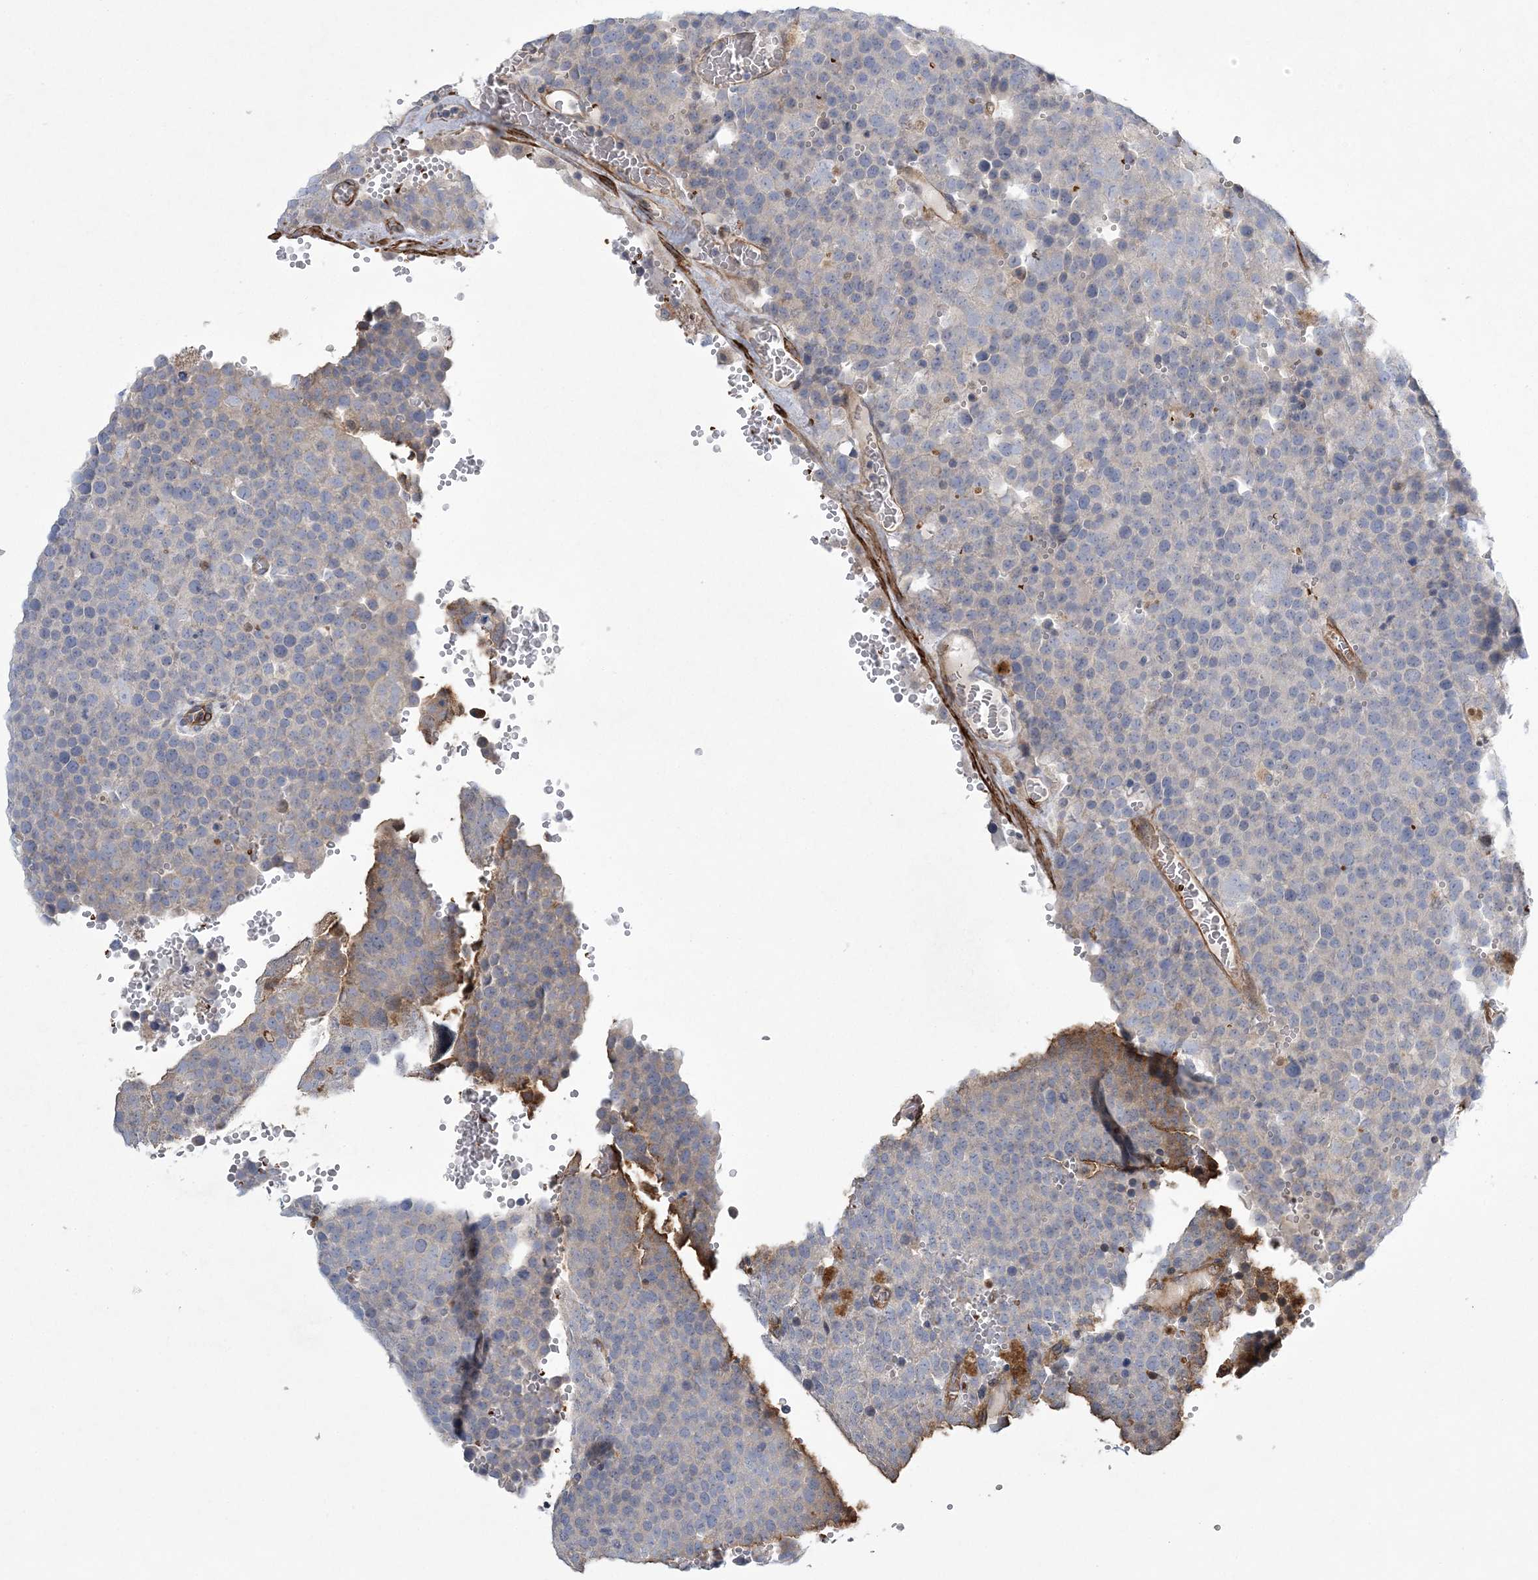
{"staining": {"intensity": "negative", "quantity": "none", "location": "none"}, "tissue": "testis cancer", "cell_type": "Tumor cells", "image_type": "cancer", "snomed": [{"axis": "morphology", "description": "Seminoma, NOS"}, {"axis": "topography", "description": "Testis"}], "caption": "IHC histopathology image of neoplastic tissue: human testis seminoma stained with DAB reveals no significant protein positivity in tumor cells. (Stains: DAB IHC with hematoxylin counter stain, Microscopy: brightfield microscopy at high magnification).", "gene": "CALN1", "patient": {"sex": "male", "age": 71}}